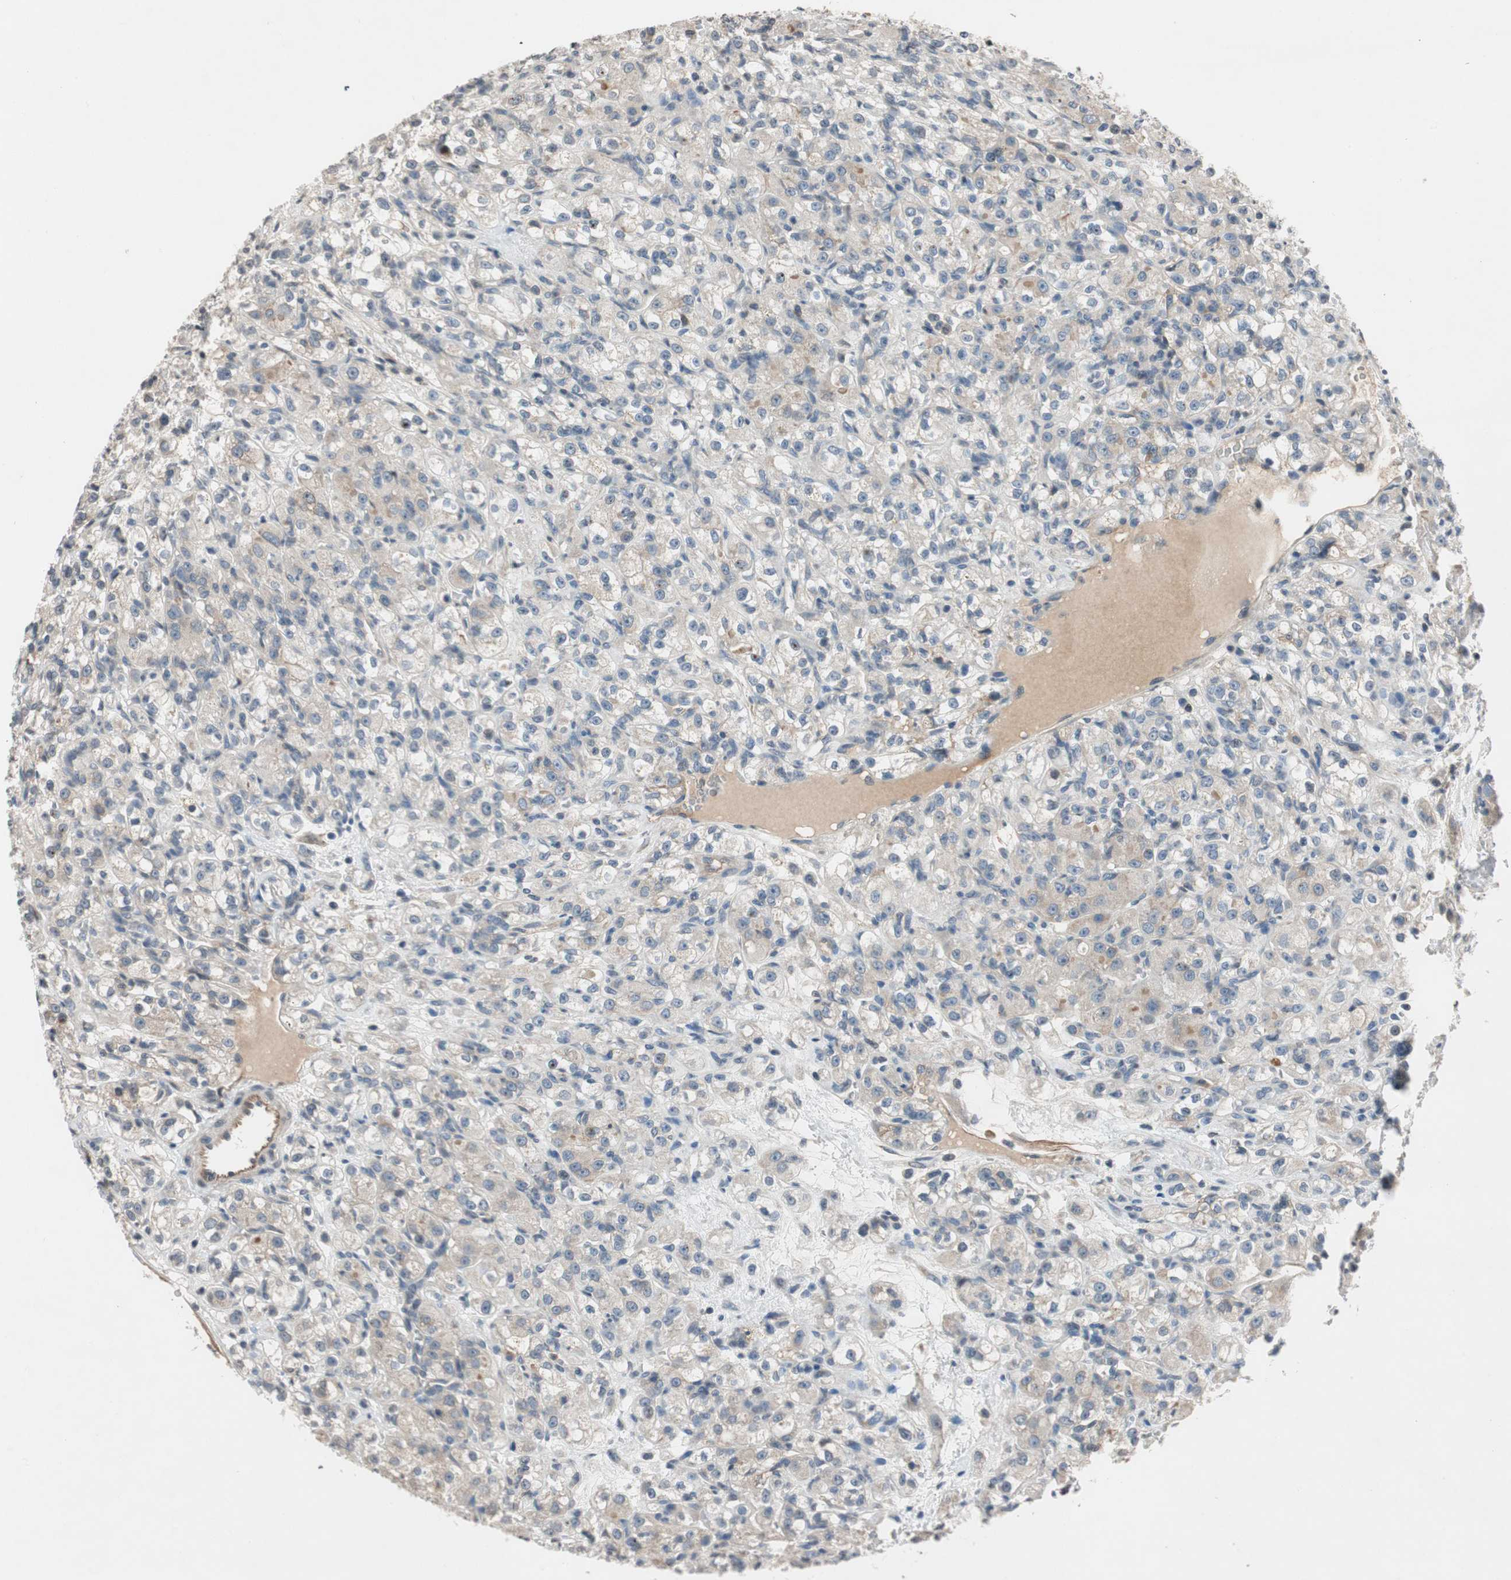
{"staining": {"intensity": "weak", "quantity": "<25%", "location": "cytoplasmic/membranous"}, "tissue": "renal cancer", "cell_type": "Tumor cells", "image_type": "cancer", "snomed": [{"axis": "morphology", "description": "Normal tissue, NOS"}, {"axis": "morphology", "description": "Adenocarcinoma, NOS"}, {"axis": "topography", "description": "Kidney"}], "caption": "IHC photomicrograph of neoplastic tissue: human renal cancer stained with DAB (3,3'-diaminobenzidine) demonstrates no significant protein expression in tumor cells.", "gene": "GCLM", "patient": {"sex": "male", "age": 61}}